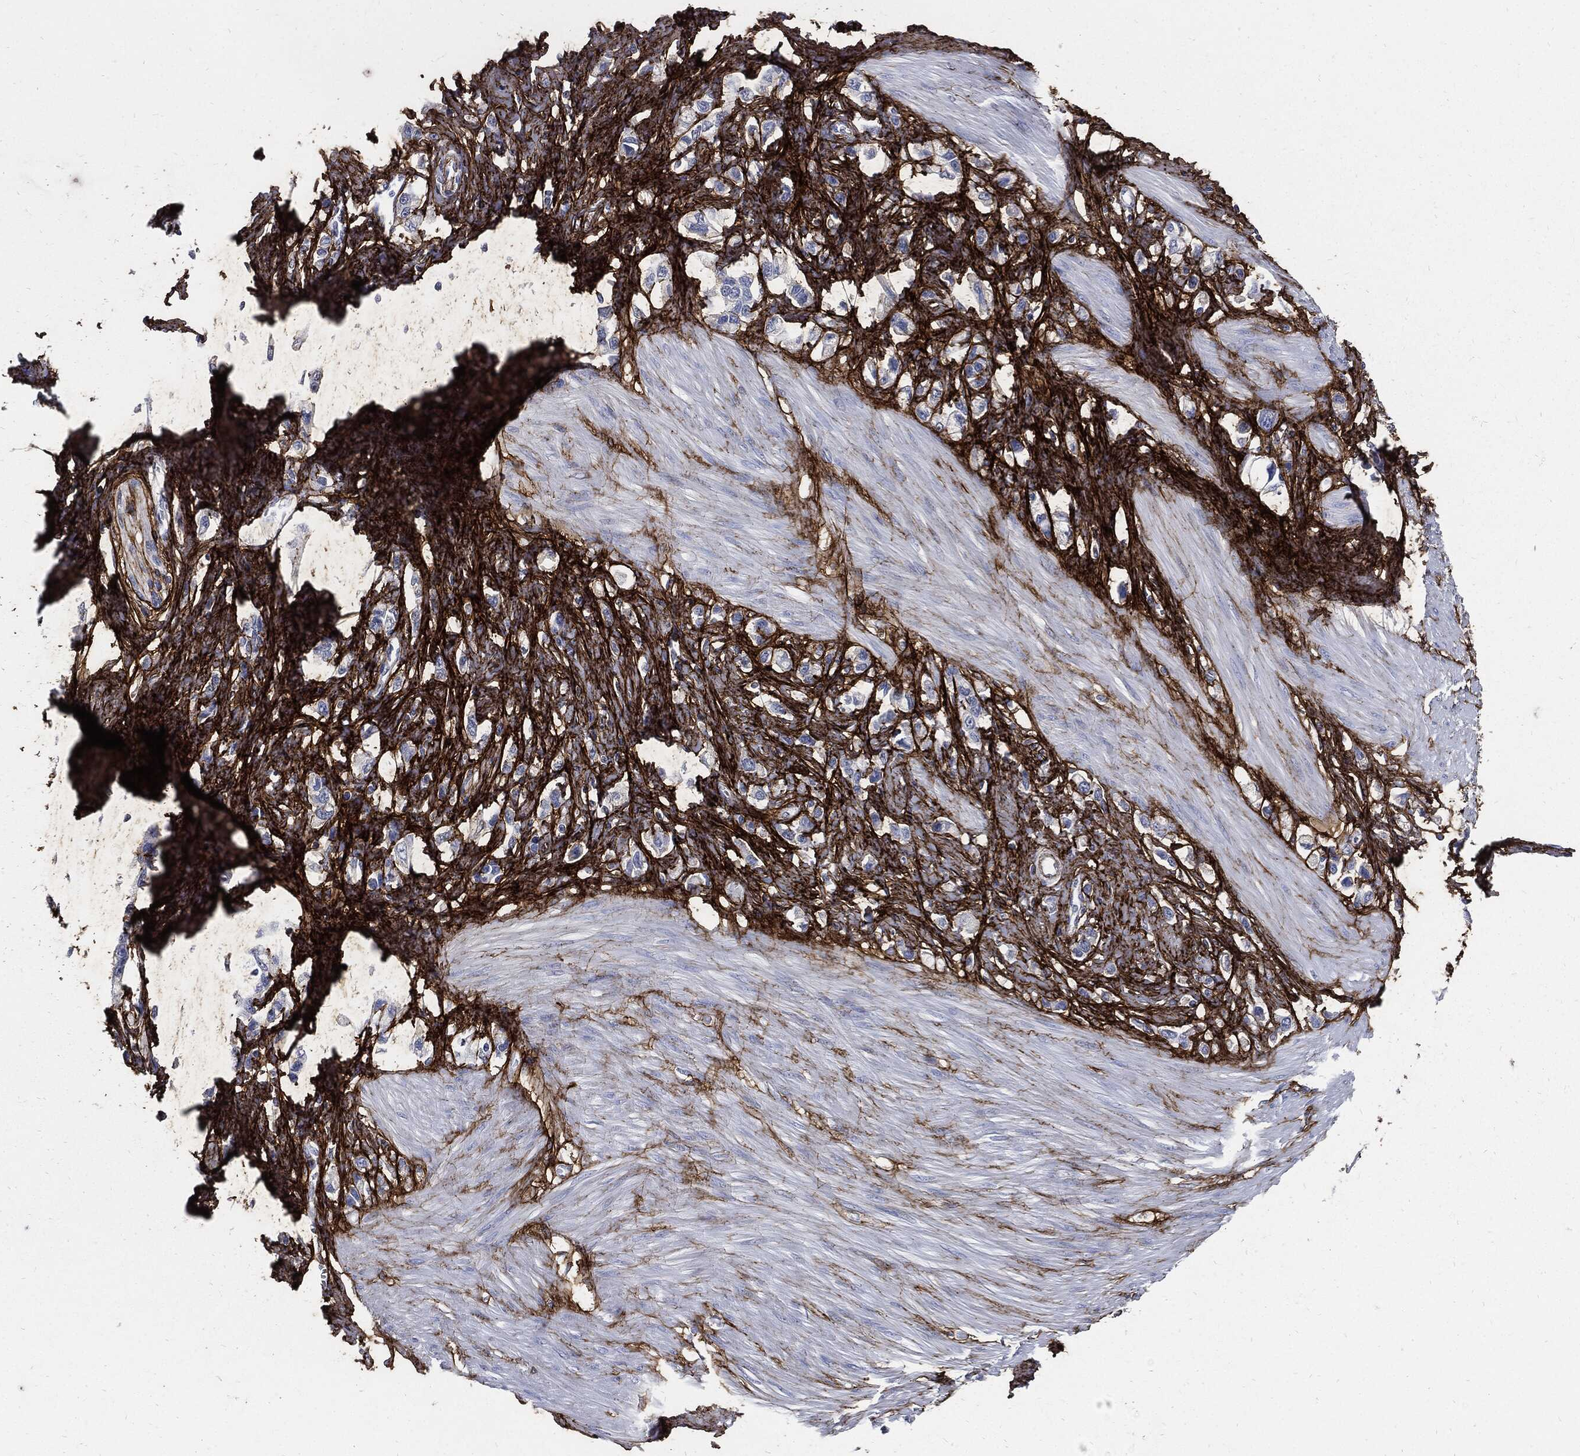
{"staining": {"intensity": "negative", "quantity": "none", "location": "none"}, "tissue": "stomach cancer", "cell_type": "Tumor cells", "image_type": "cancer", "snomed": [{"axis": "morphology", "description": "Normal tissue, NOS"}, {"axis": "morphology", "description": "Adenocarcinoma, NOS"}, {"axis": "morphology", "description": "Adenocarcinoma, High grade"}, {"axis": "topography", "description": "Stomach, upper"}, {"axis": "topography", "description": "Stomach"}], "caption": "The histopathology image shows no significant positivity in tumor cells of stomach adenocarcinoma.", "gene": "FBN1", "patient": {"sex": "female", "age": 65}}